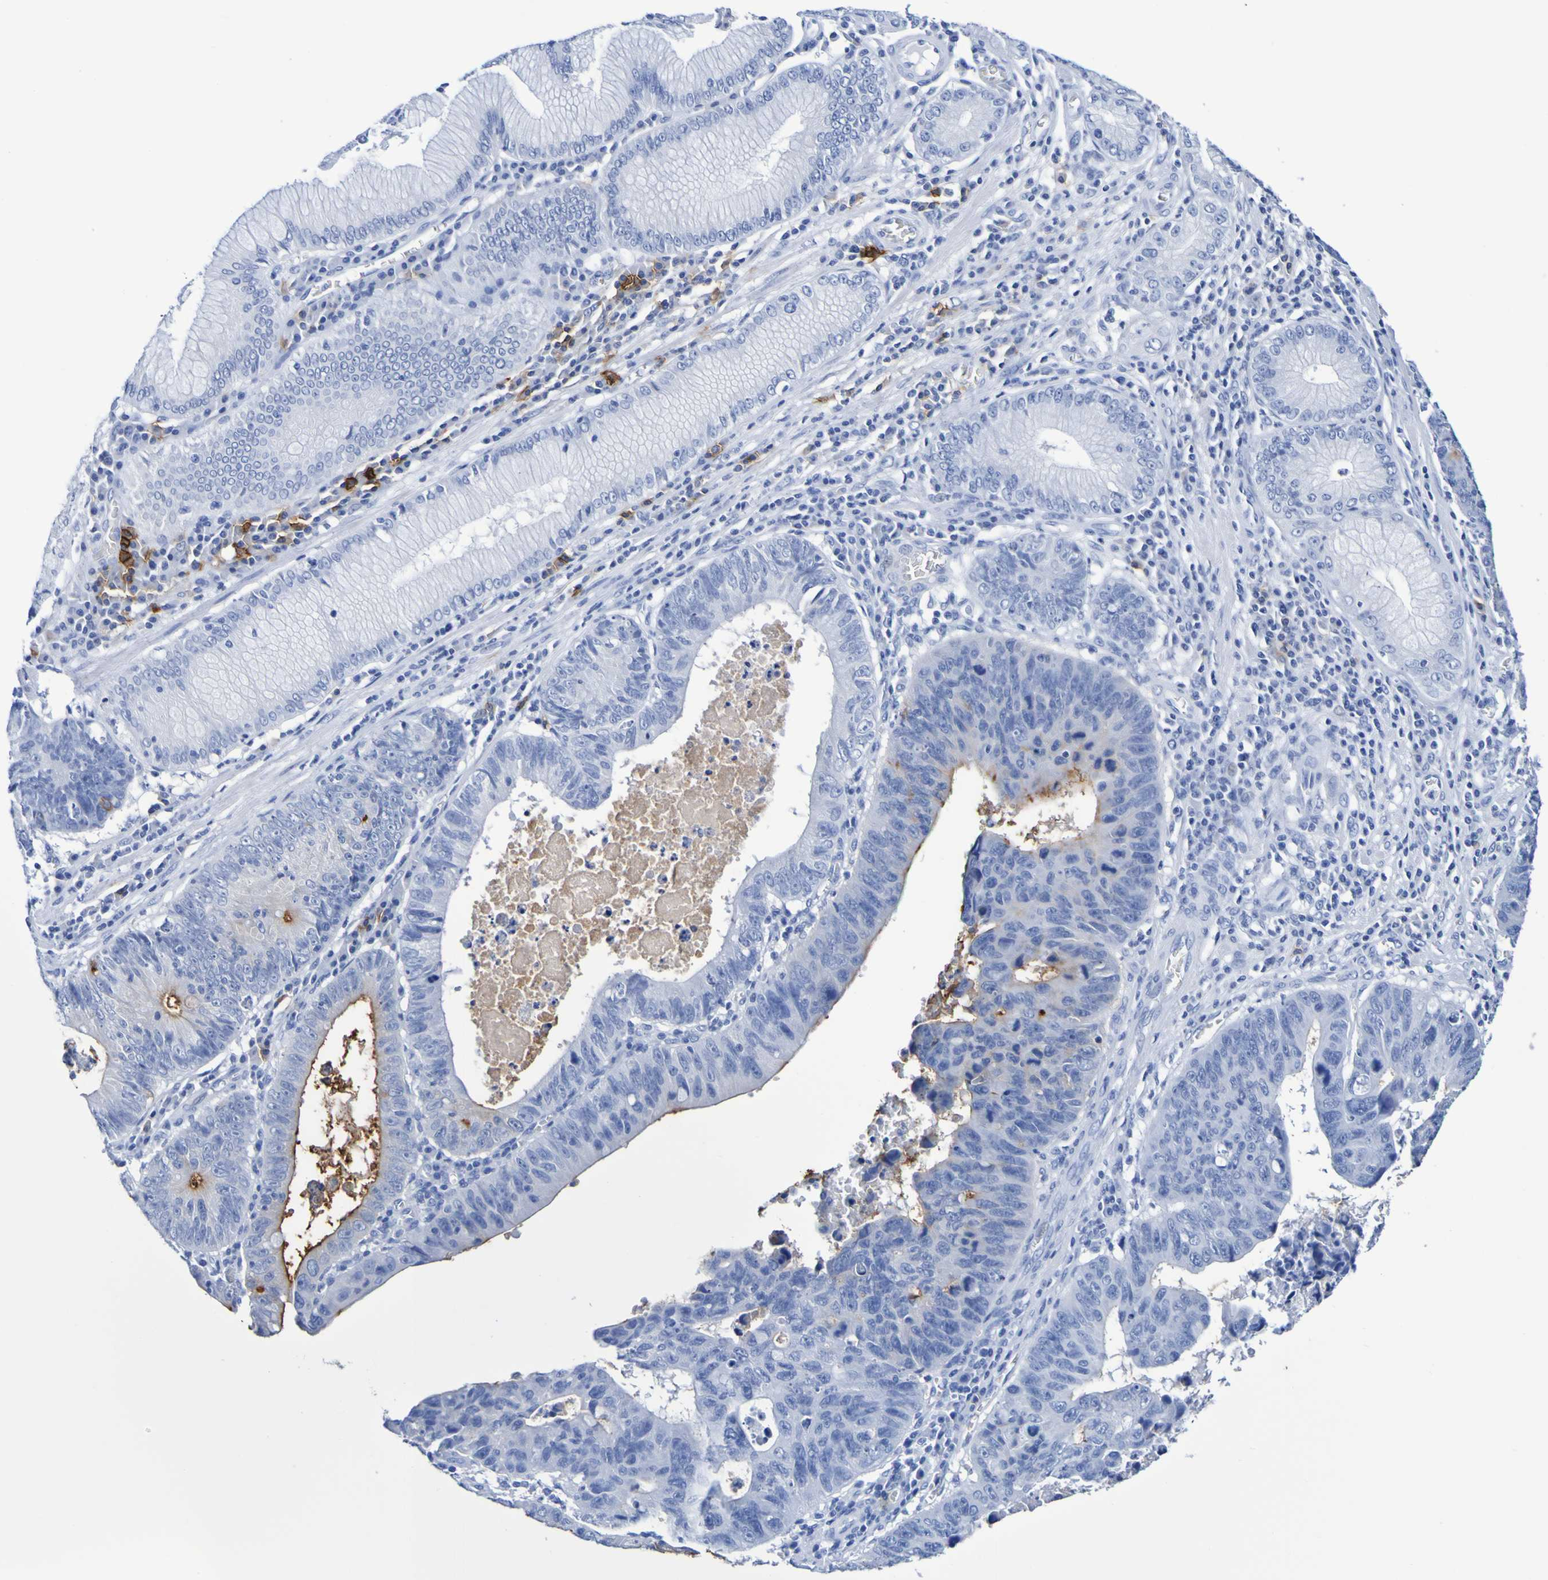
{"staining": {"intensity": "moderate", "quantity": "<25%", "location": "cytoplasmic/membranous"}, "tissue": "stomach cancer", "cell_type": "Tumor cells", "image_type": "cancer", "snomed": [{"axis": "morphology", "description": "Adenocarcinoma, NOS"}, {"axis": "topography", "description": "Stomach"}], "caption": "High-magnification brightfield microscopy of adenocarcinoma (stomach) stained with DAB (brown) and counterstained with hematoxylin (blue). tumor cells exhibit moderate cytoplasmic/membranous expression is identified in approximately<25% of cells. The staining is performed using DAB (3,3'-diaminobenzidine) brown chromogen to label protein expression. The nuclei are counter-stained blue using hematoxylin.", "gene": "DPEP1", "patient": {"sex": "male", "age": 59}}